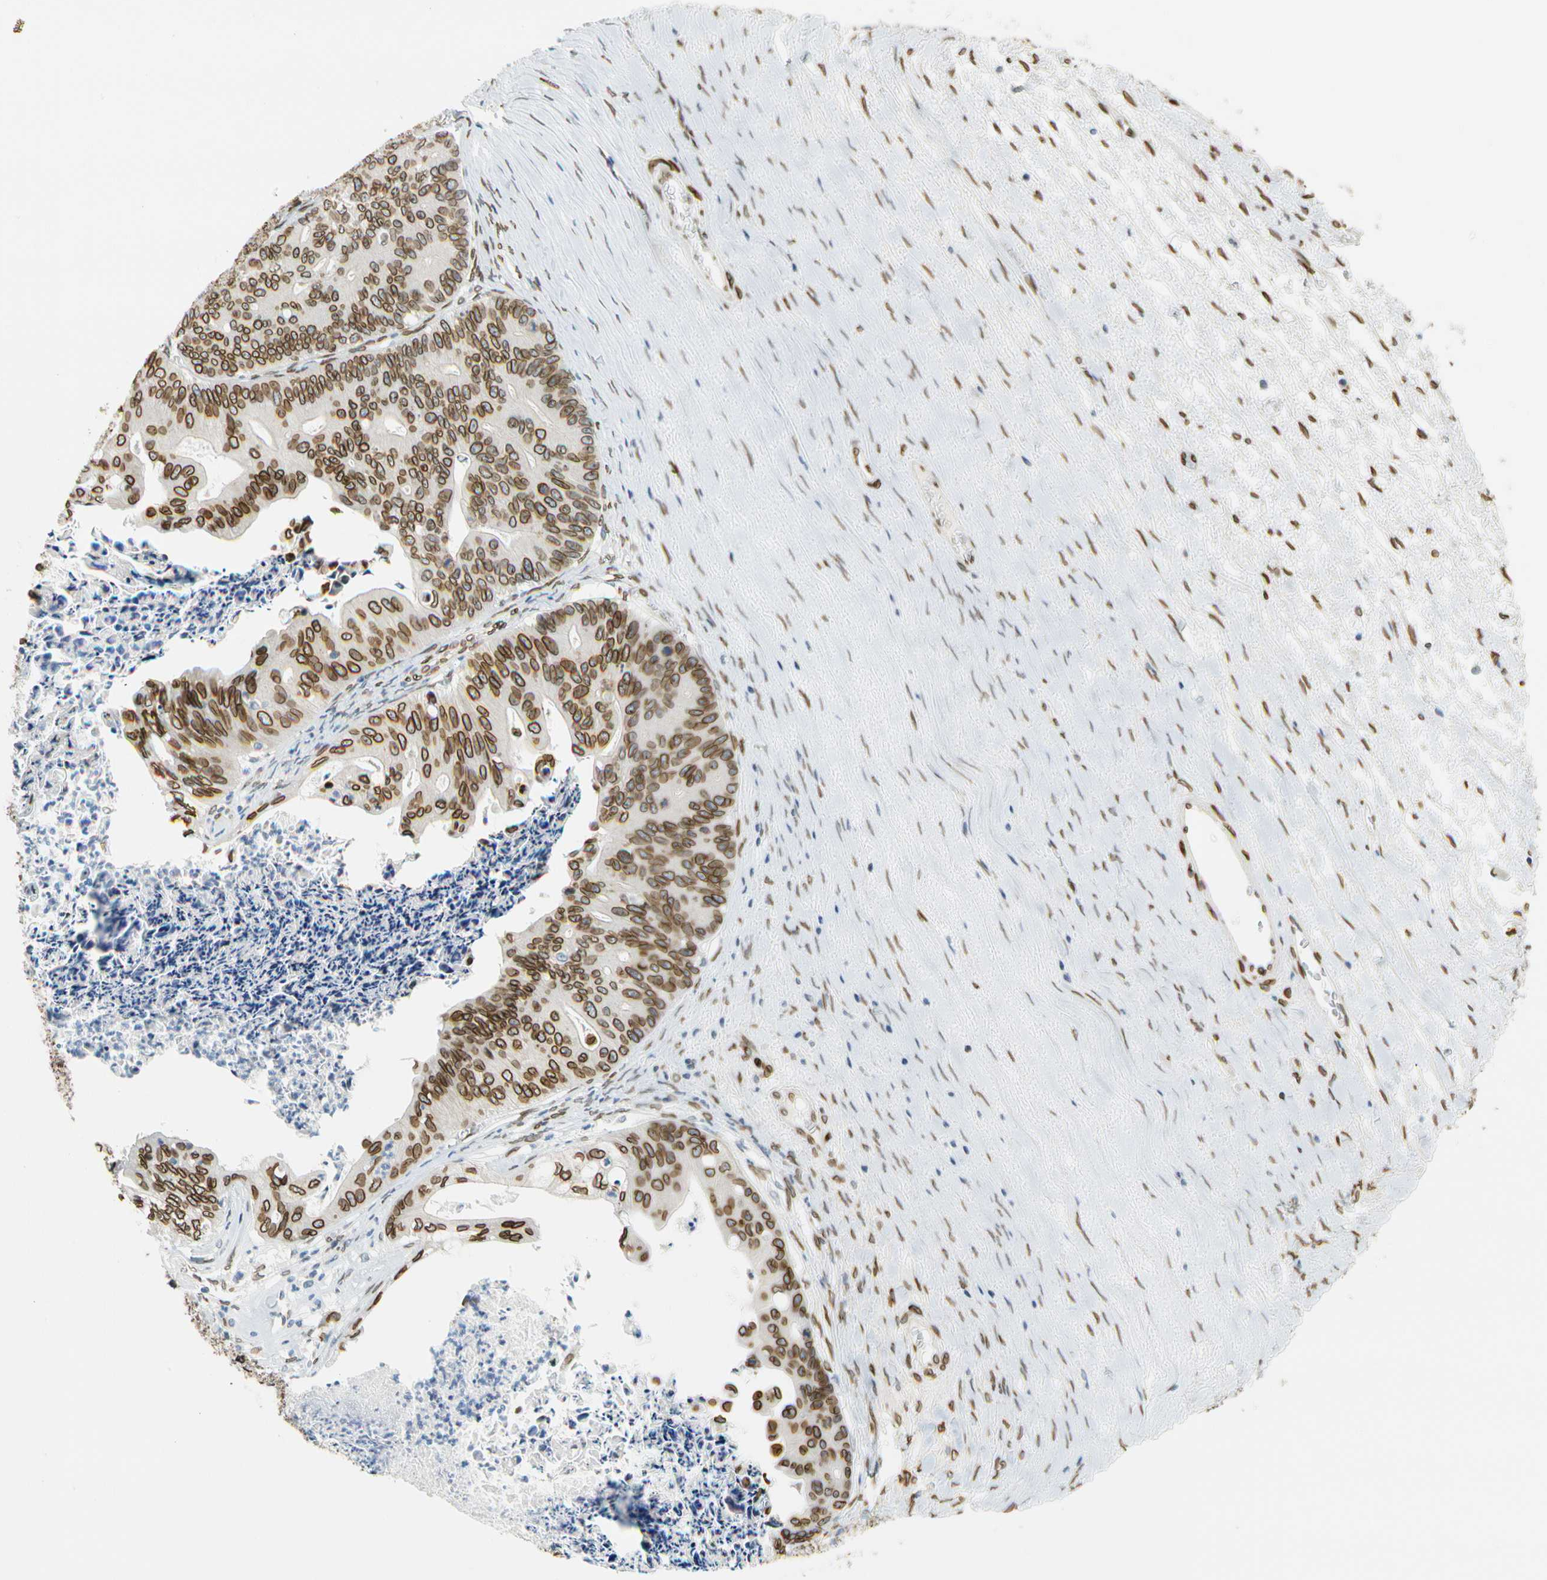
{"staining": {"intensity": "strong", "quantity": ">75%", "location": "cytoplasmic/membranous,nuclear"}, "tissue": "ovarian cancer", "cell_type": "Tumor cells", "image_type": "cancer", "snomed": [{"axis": "morphology", "description": "Cystadenocarcinoma, mucinous, NOS"}, {"axis": "topography", "description": "Ovary"}], "caption": "Immunohistochemistry (IHC) photomicrograph of human ovarian cancer stained for a protein (brown), which reveals high levels of strong cytoplasmic/membranous and nuclear staining in about >75% of tumor cells.", "gene": "SUN1", "patient": {"sex": "female", "age": 37}}